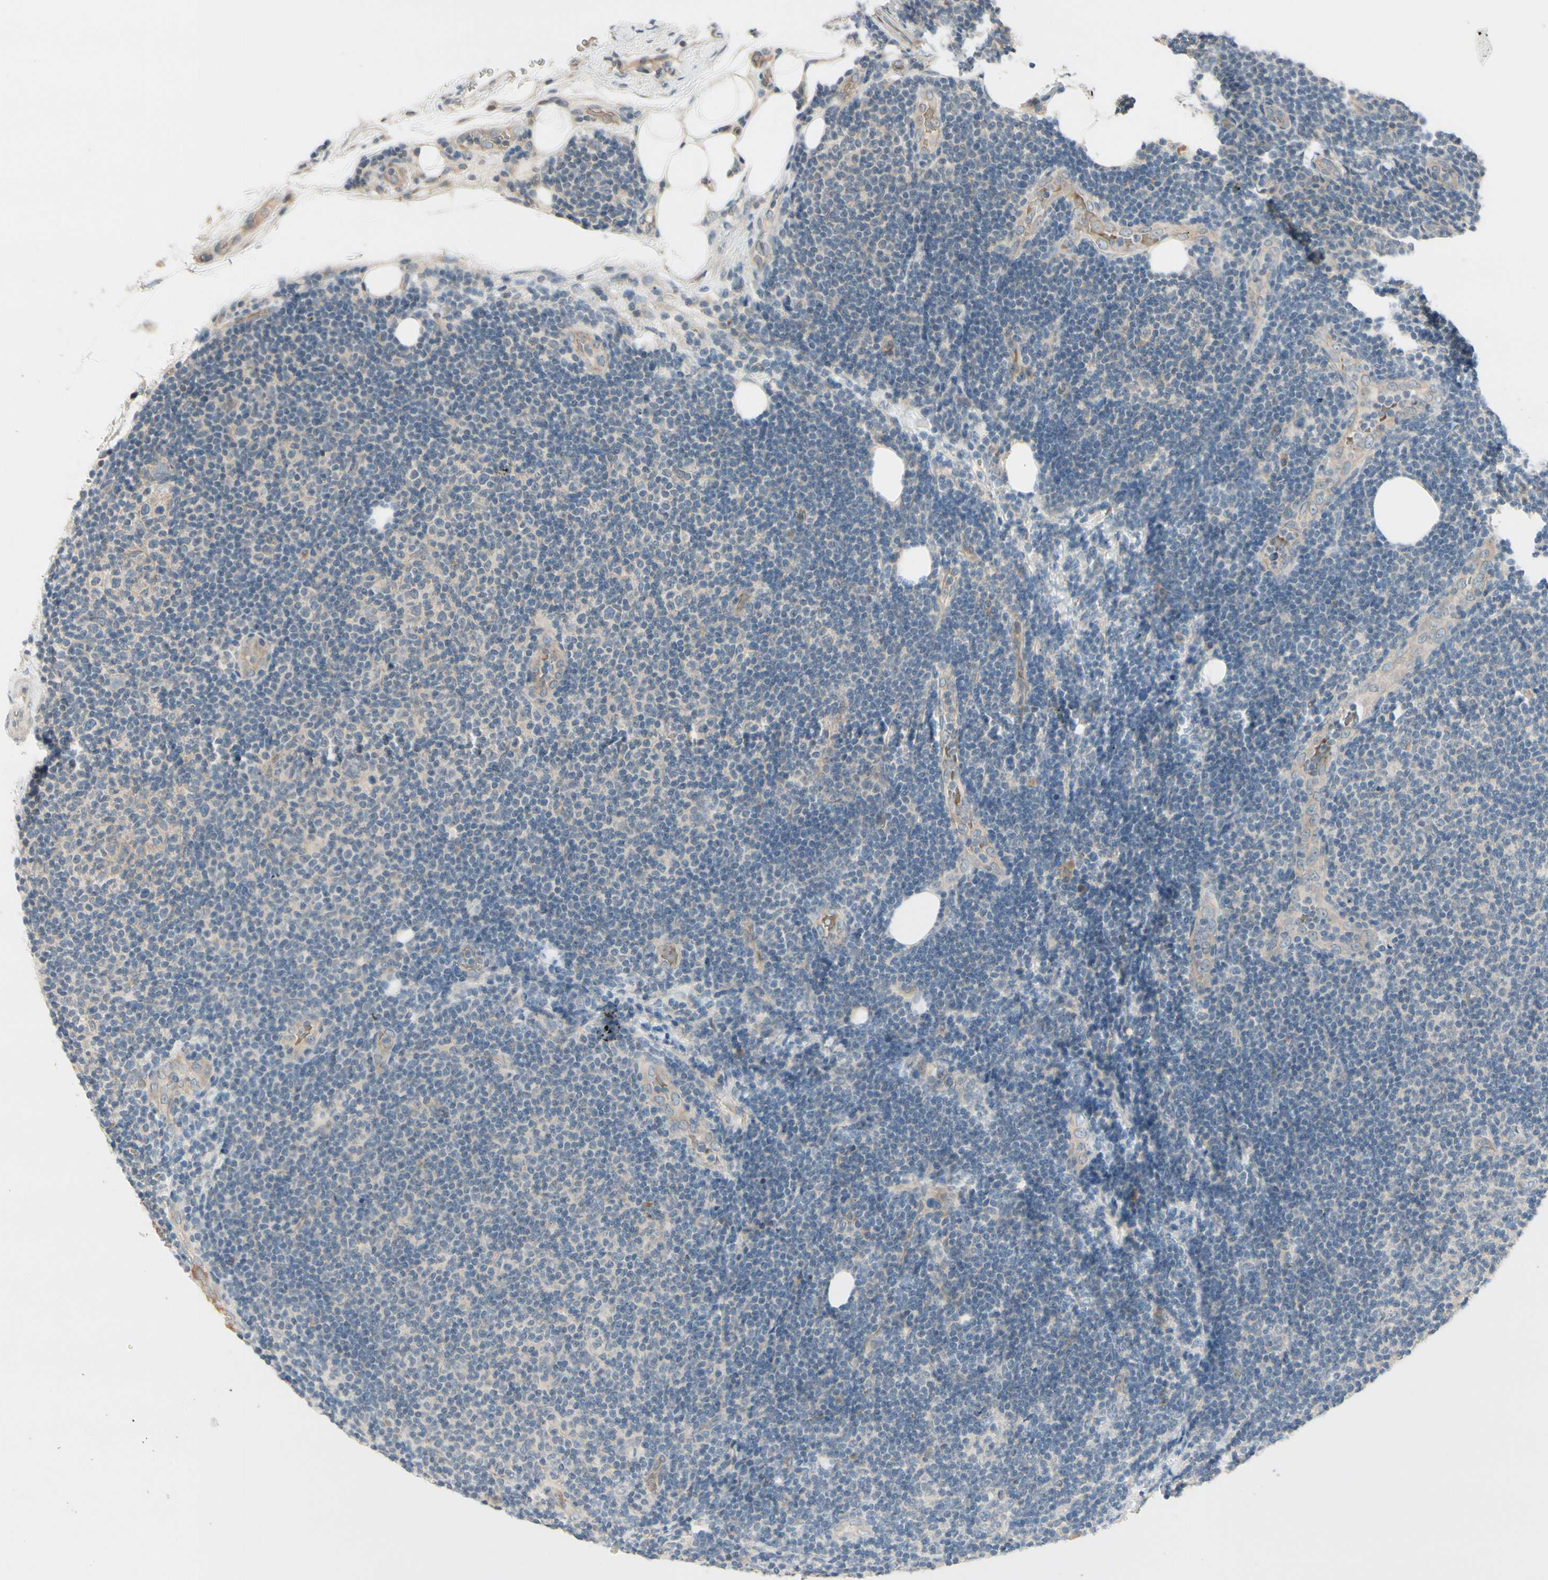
{"staining": {"intensity": "negative", "quantity": "none", "location": "none"}, "tissue": "lymphoma", "cell_type": "Tumor cells", "image_type": "cancer", "snomed": [{"axis": "morphology", "description": "Malignant lymphoma, non-Hodgkin's type, Low grade"}, {"axis": "topography", "description": "Lymph node"}], "caption": "DAB immunohistochemical staining of human lymphoma reveals no significant expression in tumor cells.", "gene": "FGF10", "patient": {"sex": "male", "age": 83}}